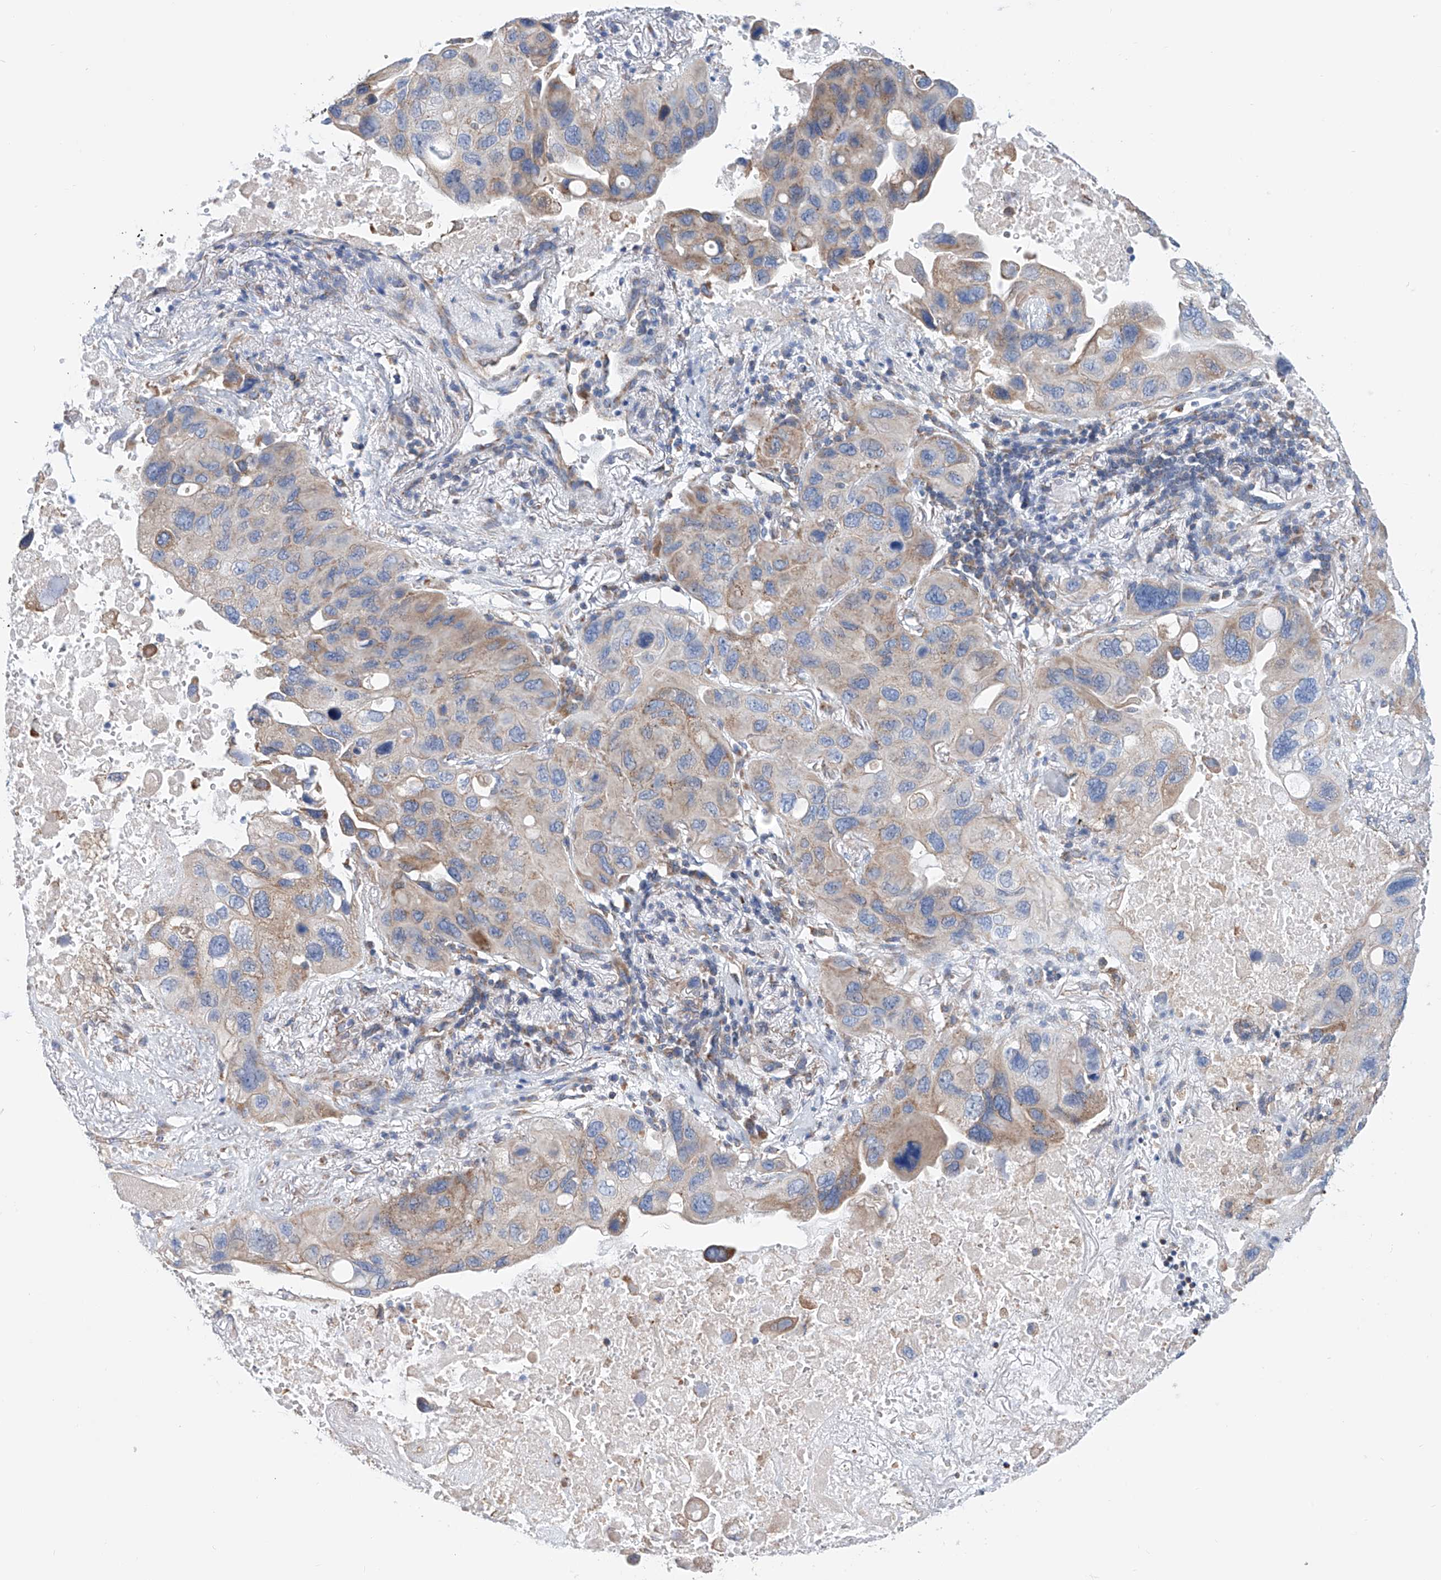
{"staining": {"intensity": "weak", "quantity": "<25%", "location": "cytoplasmic/membranous"}, "tissue": "lung cancer", "cell_type": "Tumor cells", "image_type": "cancer", "snomed": [{"axis": "morphology", "description": "Squamous cell carcinoma, NOS"}, {"axis": "topography", "description": "Lung"}], "caption": "A high-resolution micrograph shows immunohistochemistry (IHC) staining of lung squamous cell carcinoma, which reveals no significant staining in tumor cells.", "gene": "MAD2L1", "patient": {"sex": "female", "age": 73}}